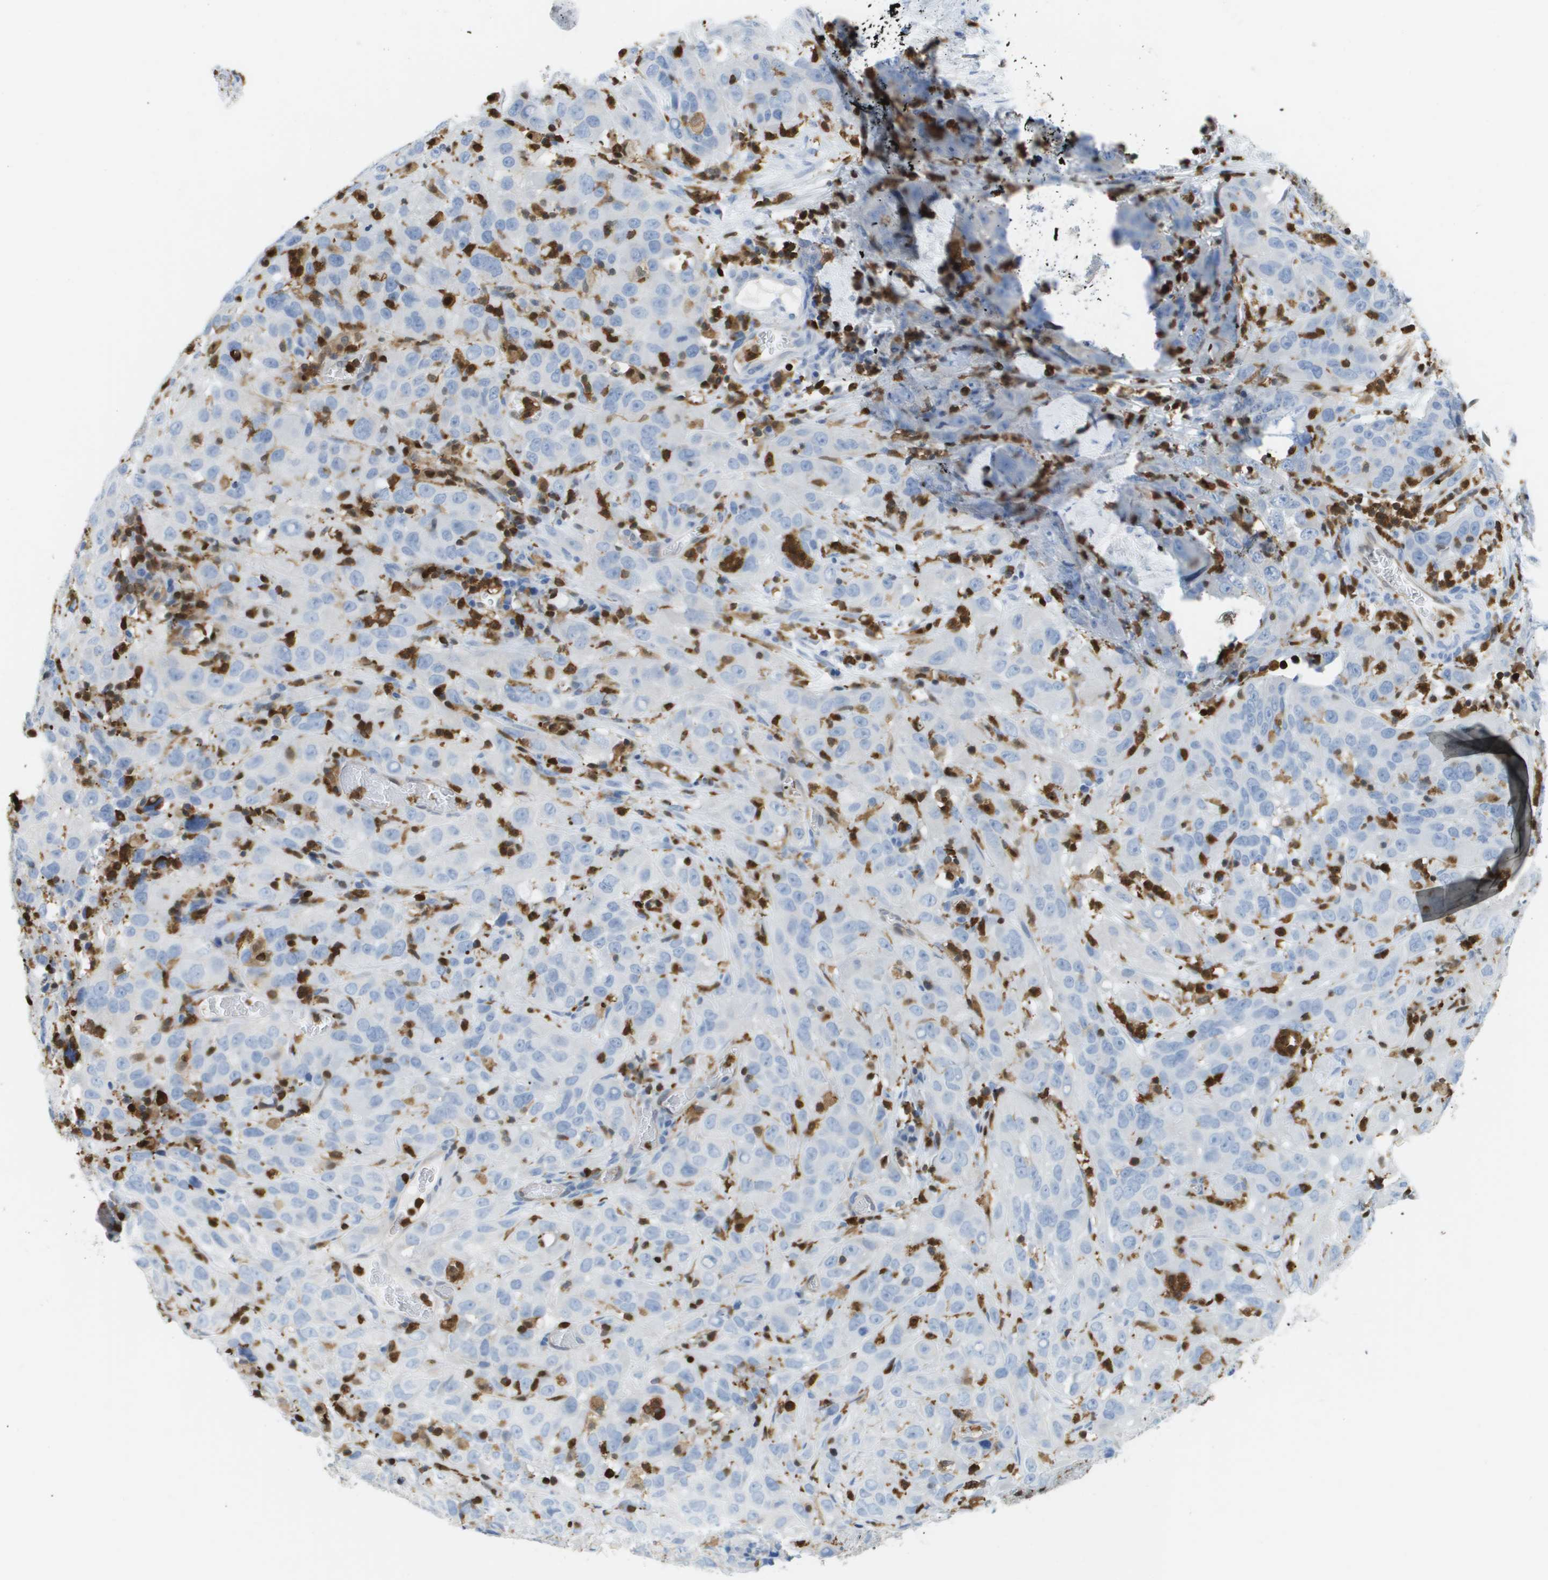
{"staining": {"intensity": "negative", "quantity": "none", "location": "none"}, "tissue": "cervical cancer", "cell_type": "Tumor cells", "image_type": "cancer", "snomed": [{"axis": "morphology", "description": "Squamous cell carcinoma, NOS"}, {"axis": "topography", "description": "Cervix"}], "caption": "High magnification brightfield microscopy of squamous cell carcinoma (cervical) stained with DAB (brown) and counterstained with hematoxylin (blue): tumor cells show no significant expression.", "gene": "DOCK5", "patient": {"sex": "female", "age": 32}}